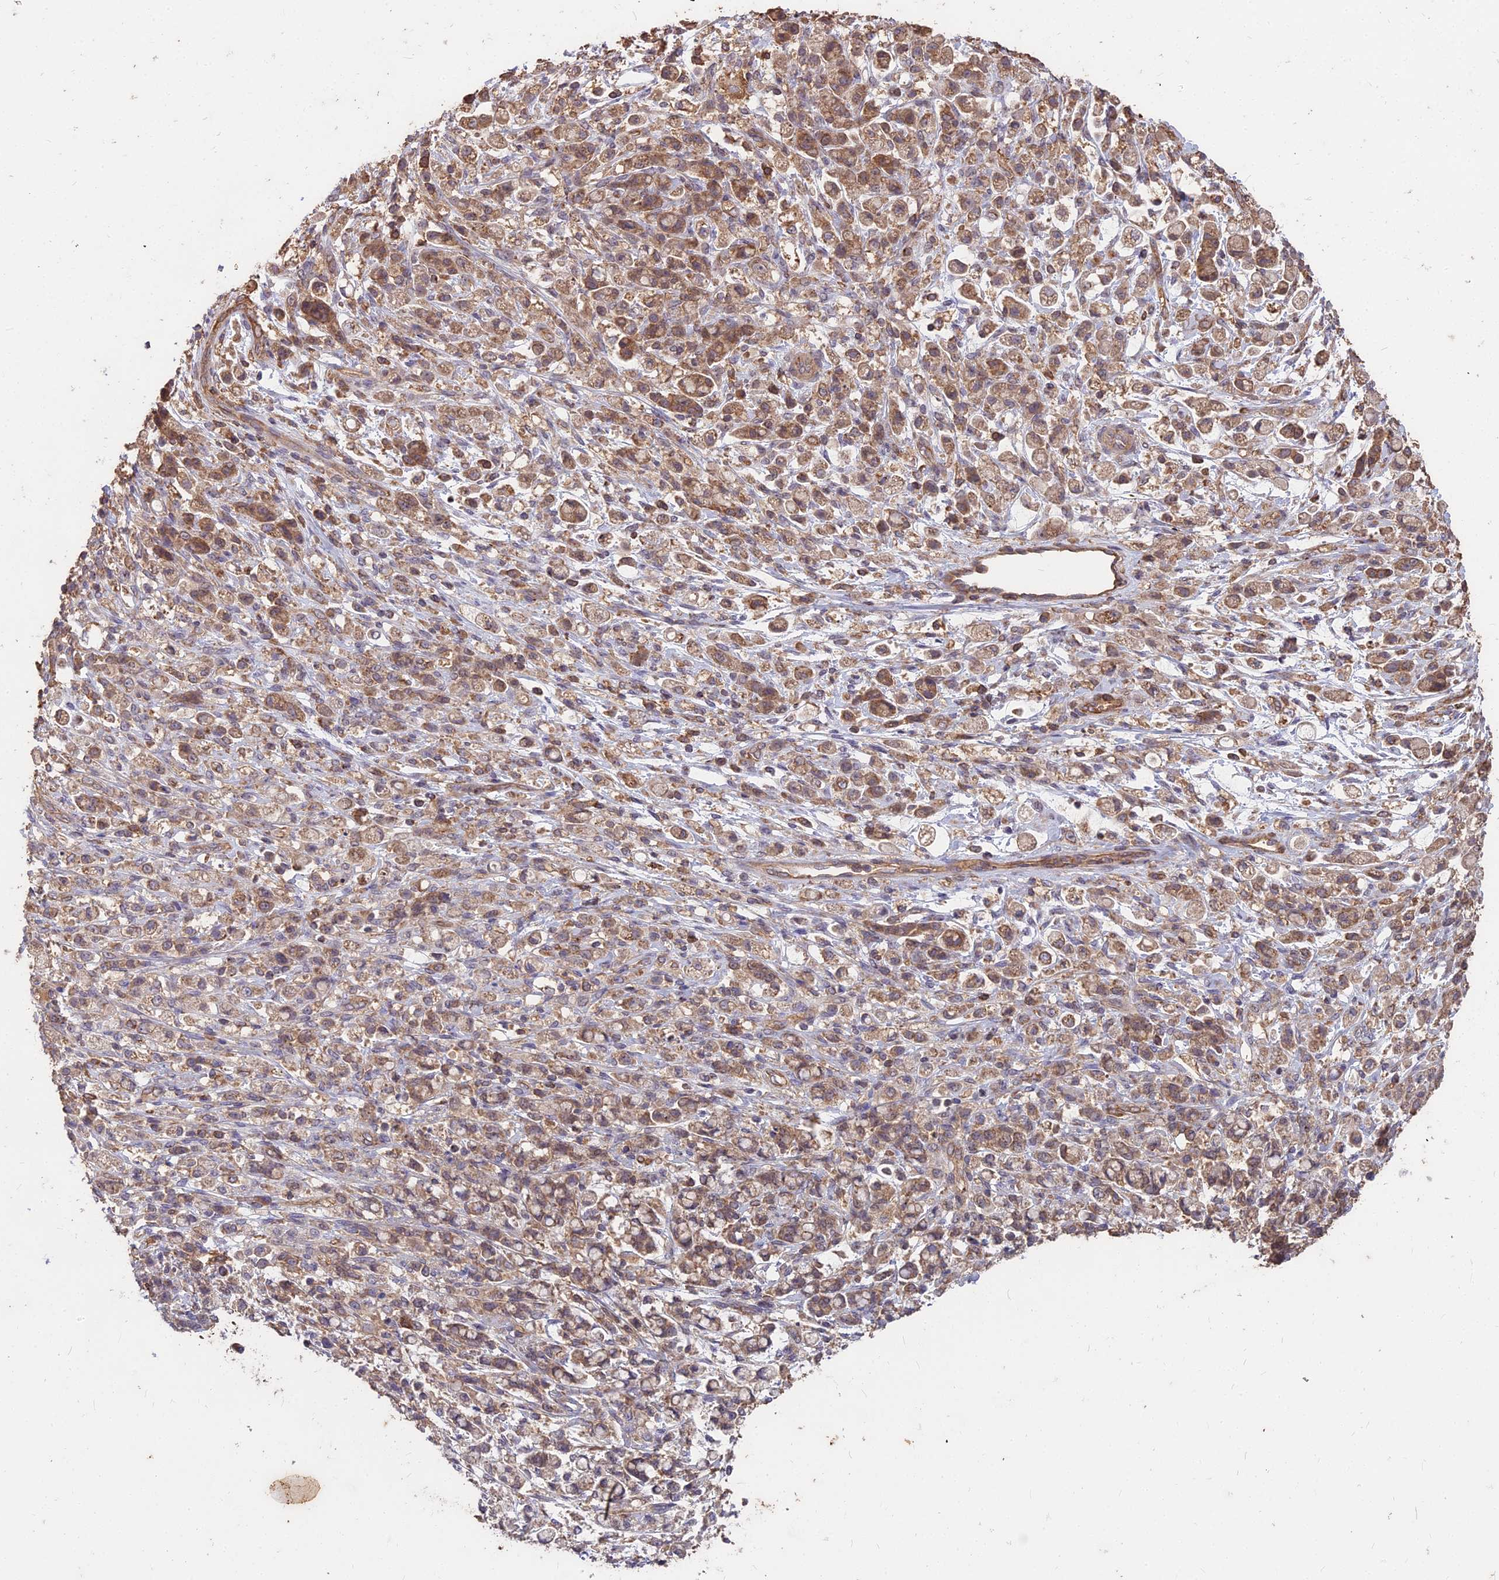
{"staining": {"intensity": "moderate", "quantity": ">75%", "location": "cytoplasmic/membranous"}, "tissue": "stomach cancer", "cell_type": "Tumor cells", "image_type": "cancer", "snomed": [{"axis": "morphology", "description": "Adenocarcinoma, NOS"}, {"axis": "topography", "description": "Stomach"}], "caption": "IHC (DAB (3,3'-diaminobenzidine)) staining of human adenocarcinoma (stomach) displays moderate cytoplasmic/membranous protein staining in approximately >75% of tumor cells.", "gene": "CEMIP2", "patient": {"sex": "female", "age": 60}}